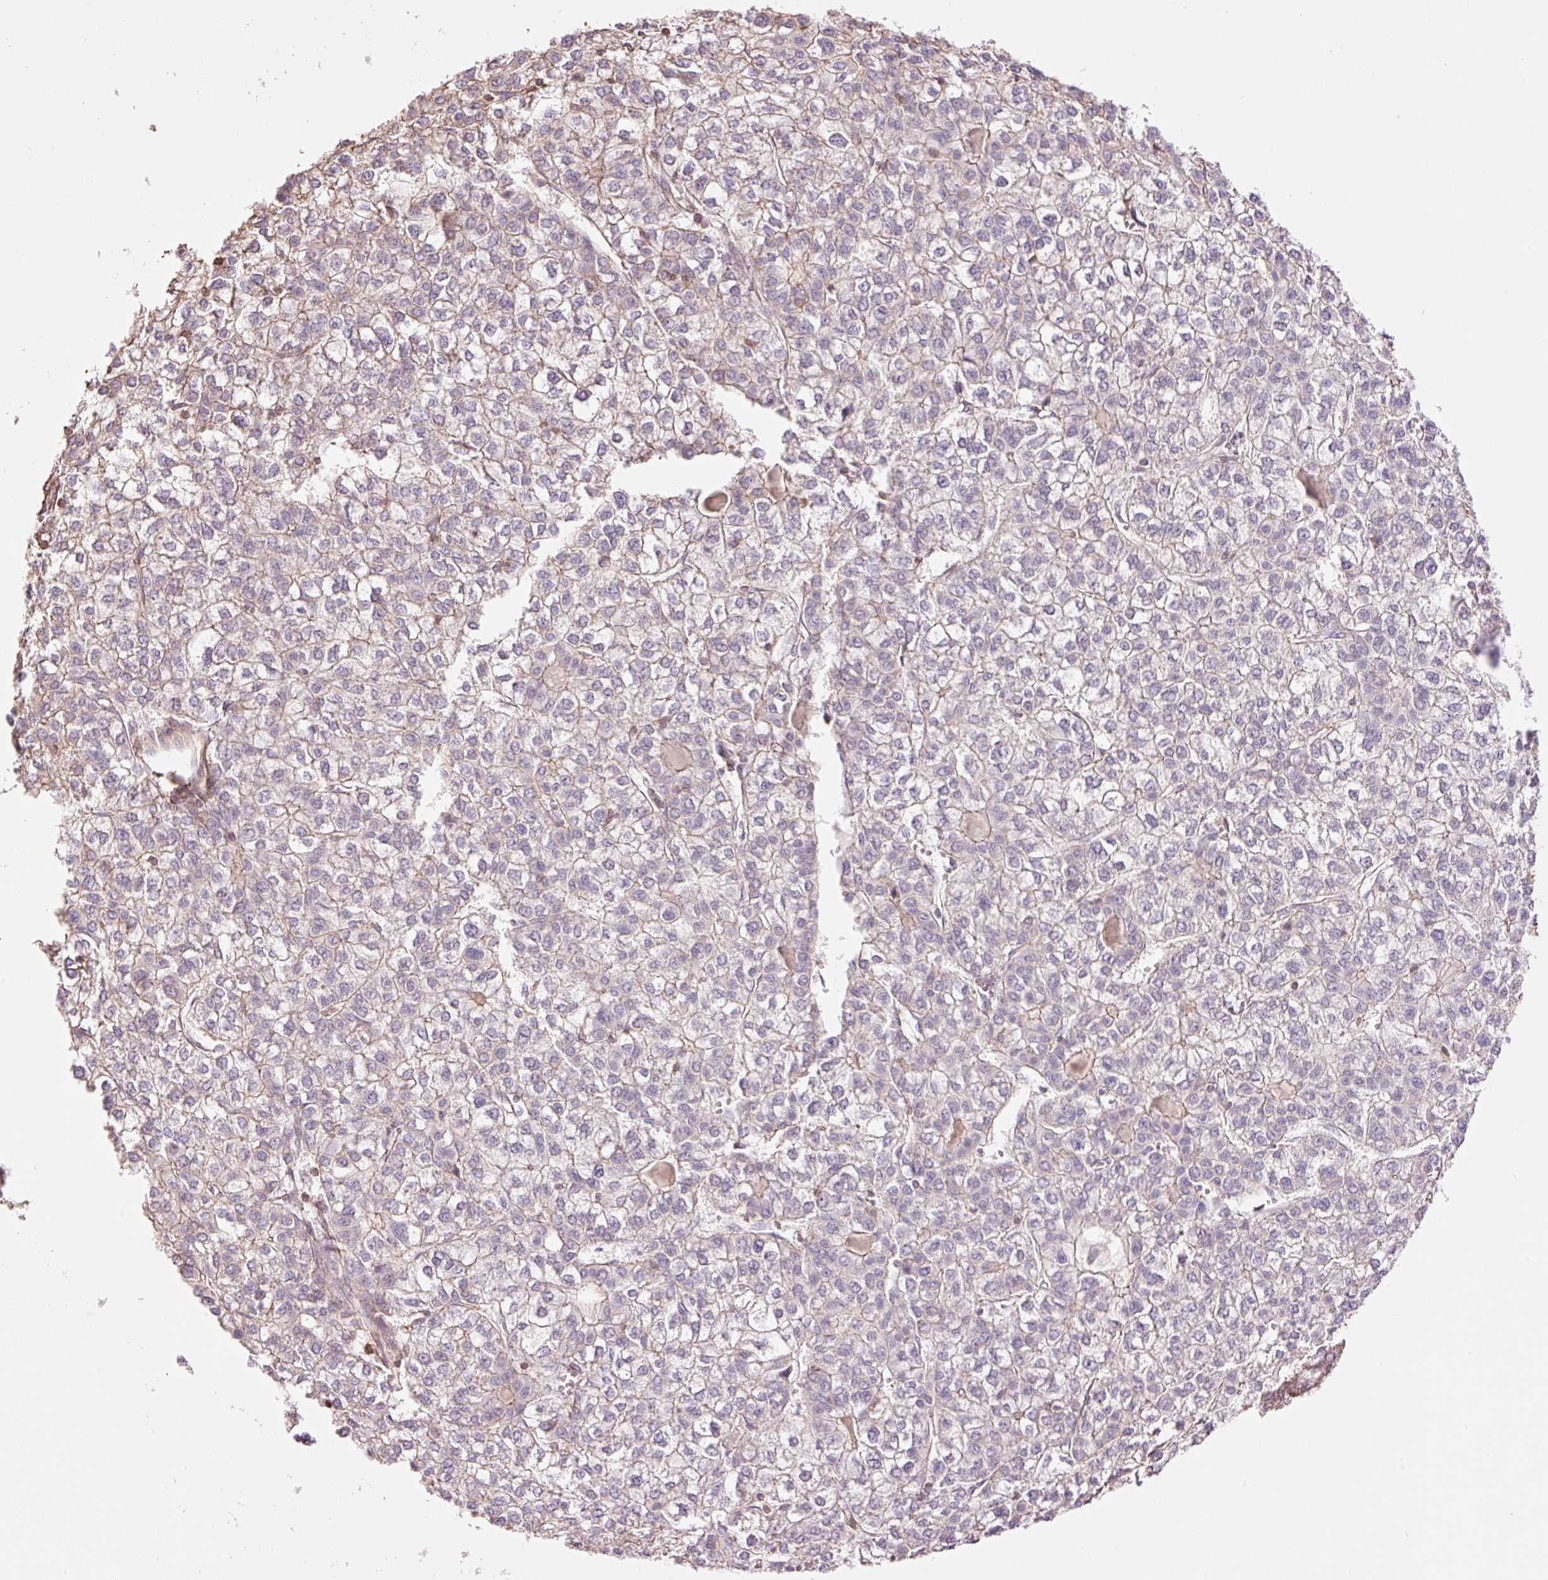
{"staining": {"intensity": "negative", "quantity": "none", "location": "none"}, "tissue": "liver cancer", "cell_type": "Tumor cells", "image_type": "cancer", "snomed": [{"axis": "morphology", "description": "Carcinoma, Hepatocellular, NOS"}, {"axis": "topography", "description": "Liver"}], "caption": "The immunohistochemistry (IHC) micrograph has no significant expression in tumor cells of hepatocellular carcinoma (liver) tissue. Brightfield microscopy of IHC stained with DAB (3,3'-diaminobenzidine) (brown) and hematoxylin (blue), captured at high magnification.", "gene": "PPP1R1B", "patient": {"sex": "female", "age": 43}}